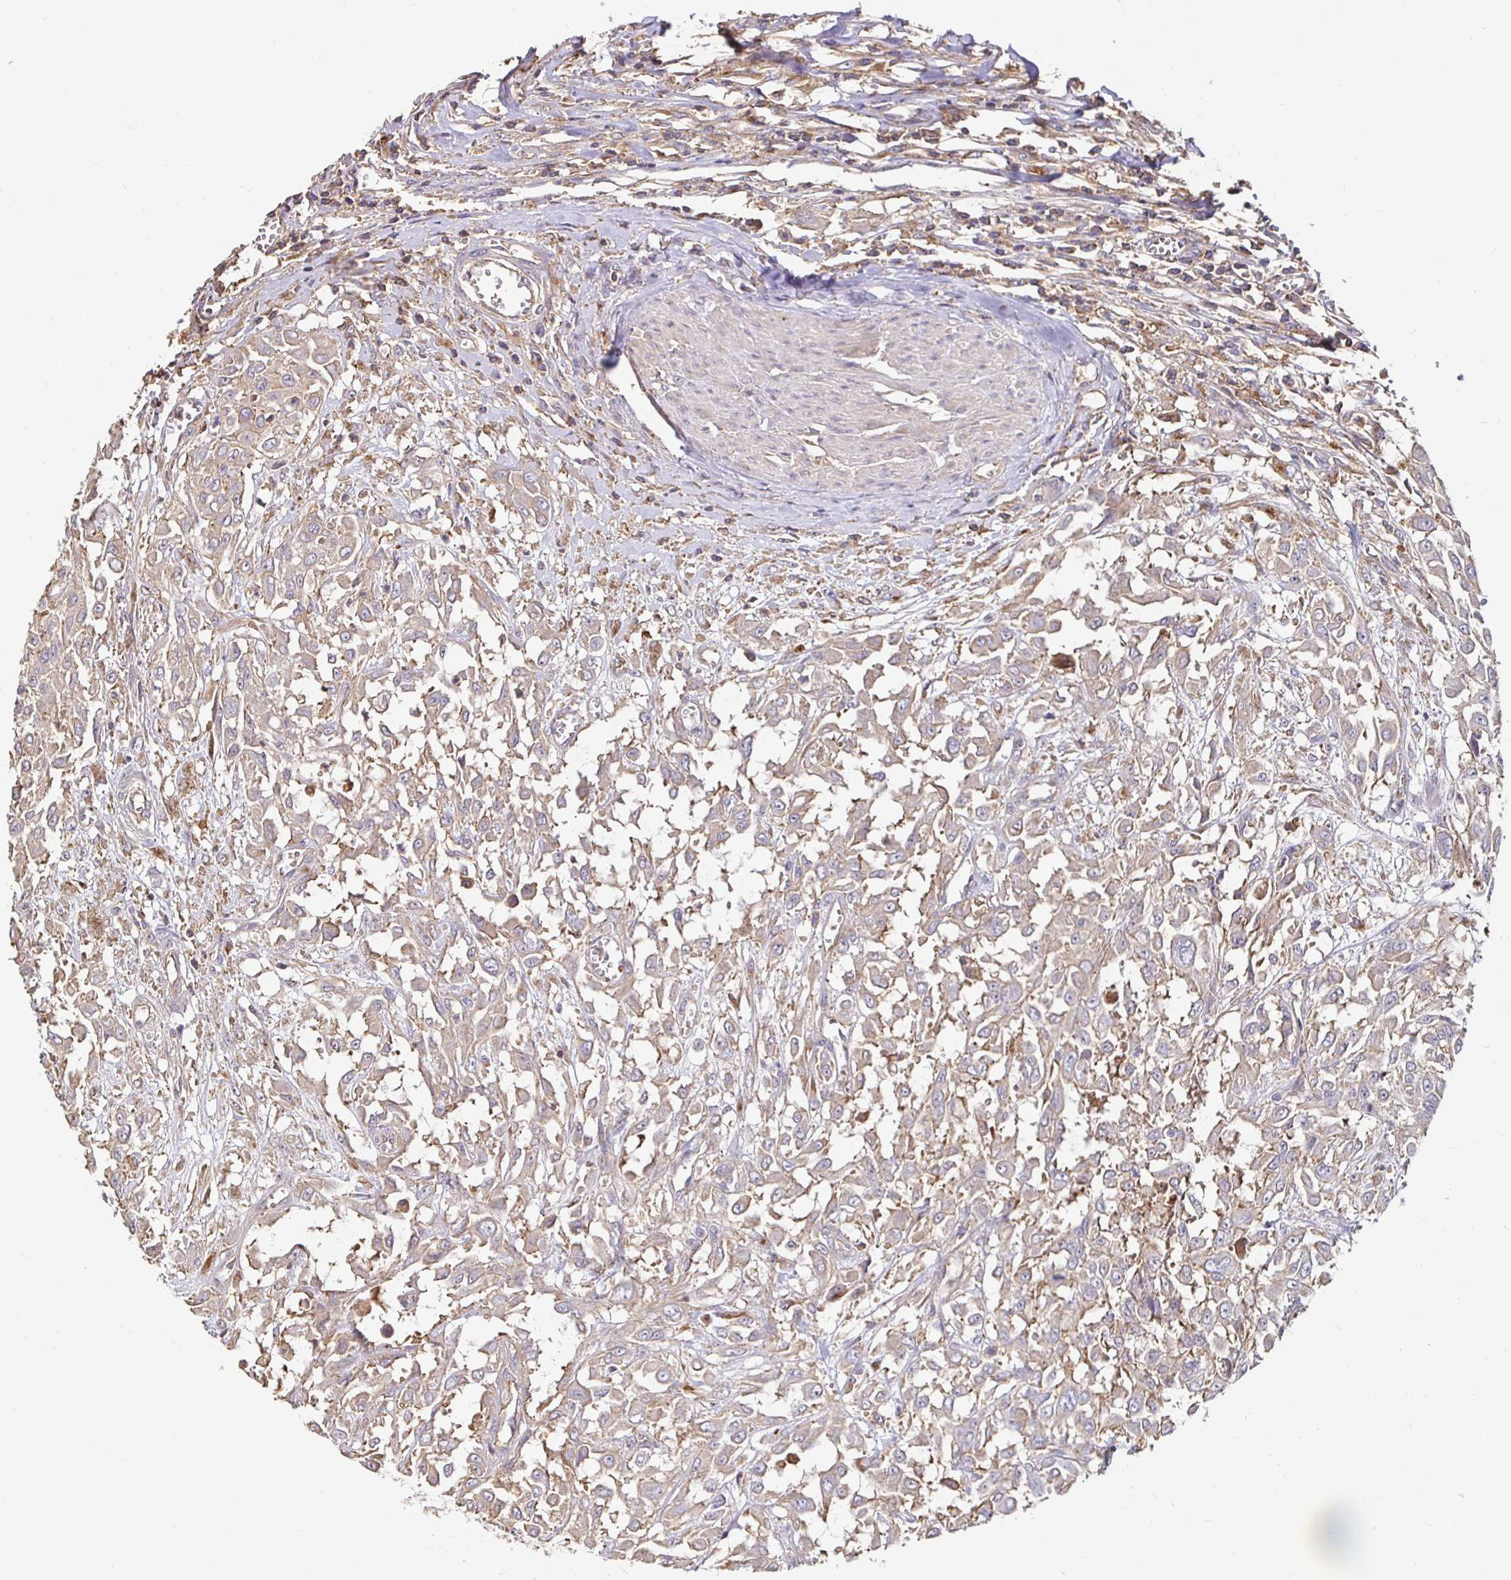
{"staining": {"intensity": "weak", "quantity": ">75%", "location": "cytoplasmic/membranous"}, "tissue": "urothelial cancer", "cell_type": "Tumor cells", "image_type": "cancer", "snomed": [{"axis": "morphology", "description": "Urothelial carcinoma, High grade"}, {"axis": "topography", "description": "Urinary bladder"}], "caption": "Immunohistochemistry staining of urothelial carcinoma (high-grade), which reveals low levels of weak cytoplasmic/membranous expression in approximately >75% of tumor cells indicating weak cytoplasmic/membranous protein expression. The staining was performed using DAB (brown) for protein detection and nuclei were counterstained in hematoxylin (blue).", "gene": "C1QTNF7", "patient": {"sex": "male", "age": 57}}